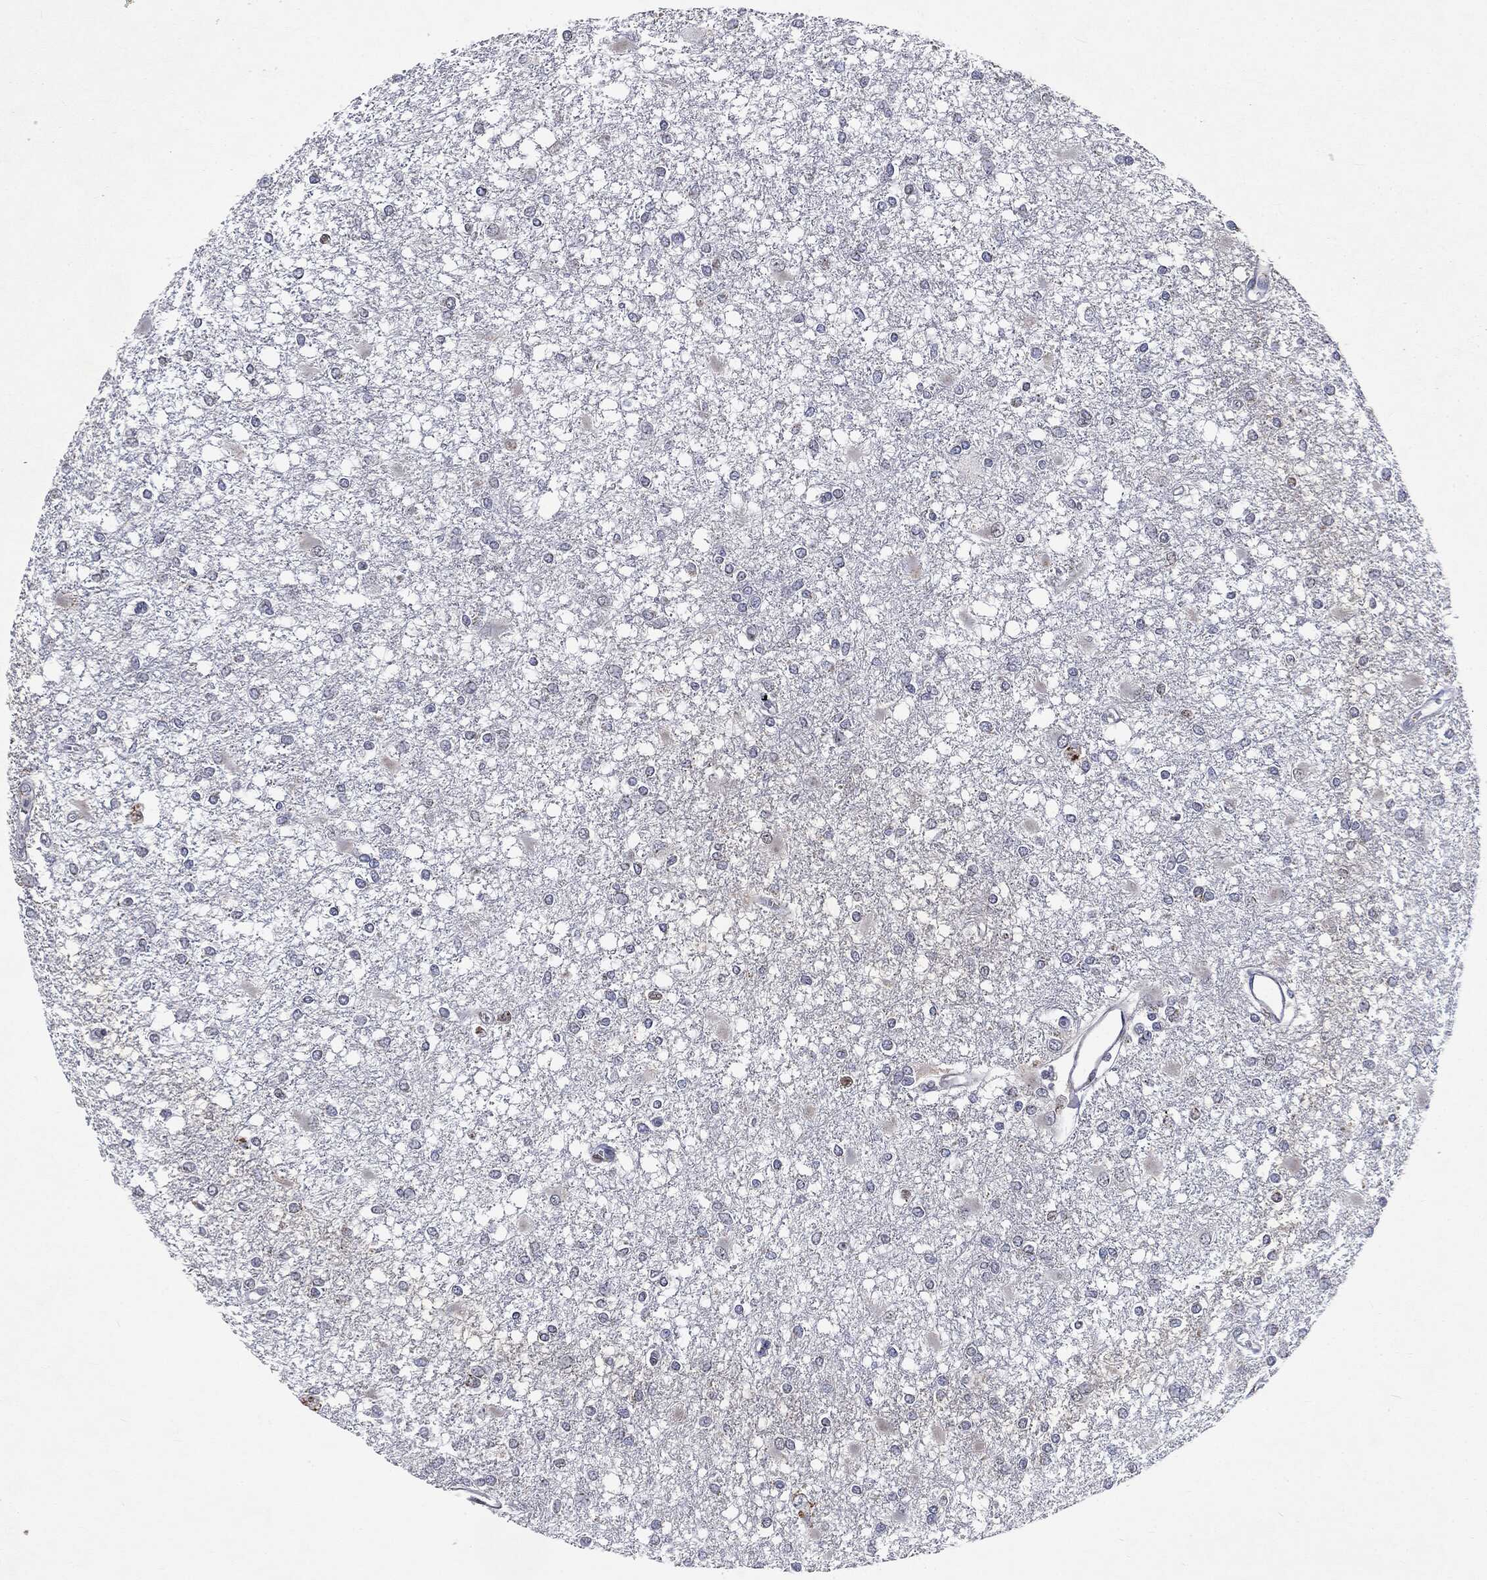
{"staining": {"intensity": "negative", "quantity": "none", "location": "none"}, "tissue": "glioma", "cell_type": "Tumor cells", "image_type": "cancer", "snomed": [{"axis": "morphology", "description": "Glioma, malignant, High grade"}, {"axis": "topography", "description": "Cerebral cortex"}], "caption": "A high-resolution photomicrograph shows immunohistochemistry staining of glioma, which exhibits no significant positivity in tumor cells.", "gene": "CASD1", "patient": {"sex": "male", "age": 79}}